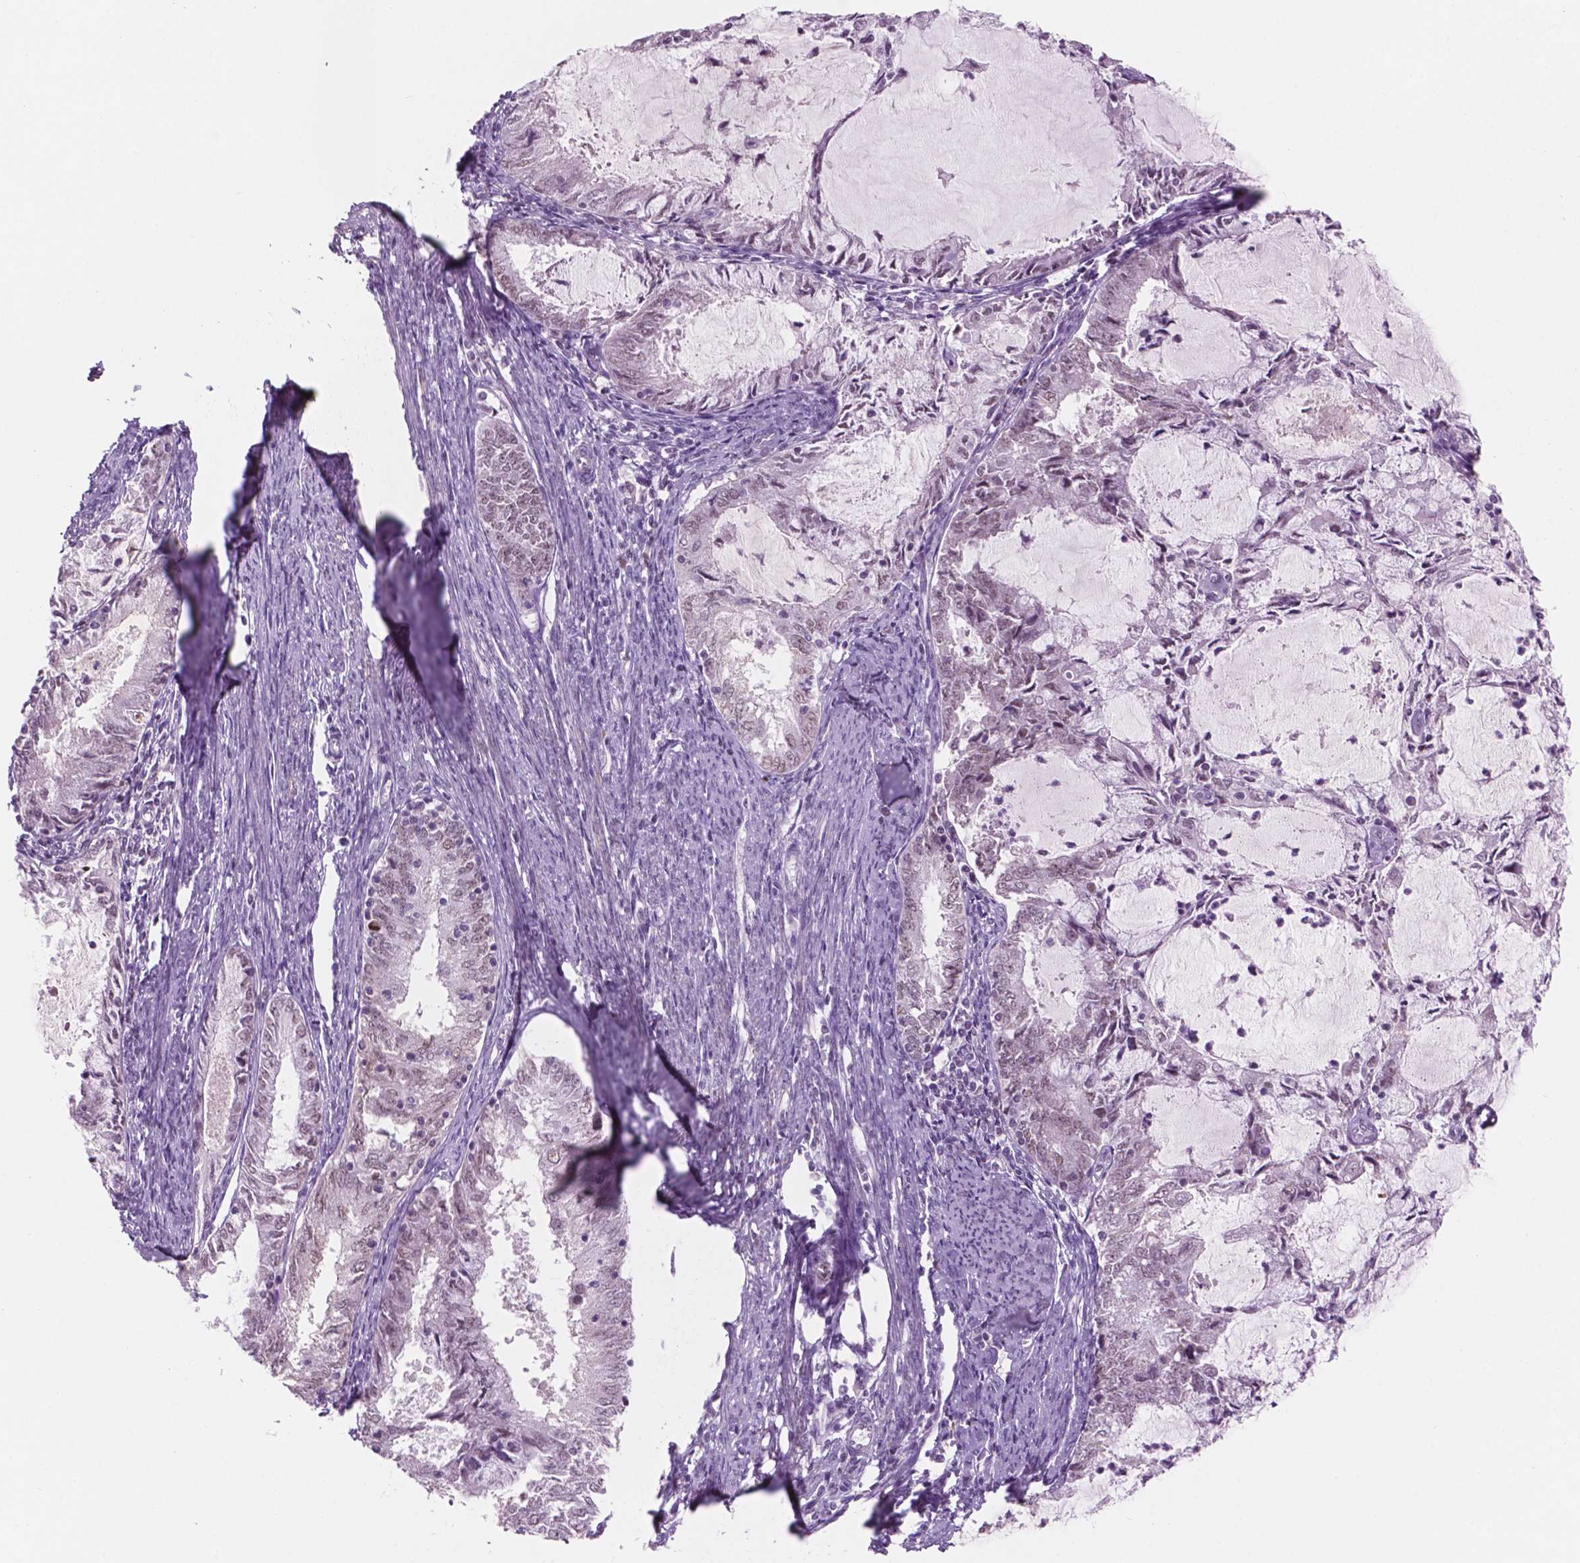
{"staining": {"intensity": "weak", "quantity": ">75%", "location": "nuclear"}, "tissue": "endometrial cancer", "cell_type": "Tumor cells", "image_type": "cancer", "snomed": [{"axis": "morphology", "description": "Adenocarcinoma, NOS"}, {"axis": "topography", "description": "Endometrium"}], "caption": "A micrograph showing weak nuclear expression in approximately >75% of tumor cells in endometrial cancer, as visualized by brown immunohistochemical staining.", "gene": "CTR9", "patient": {"sex": "female", "age": 57}}